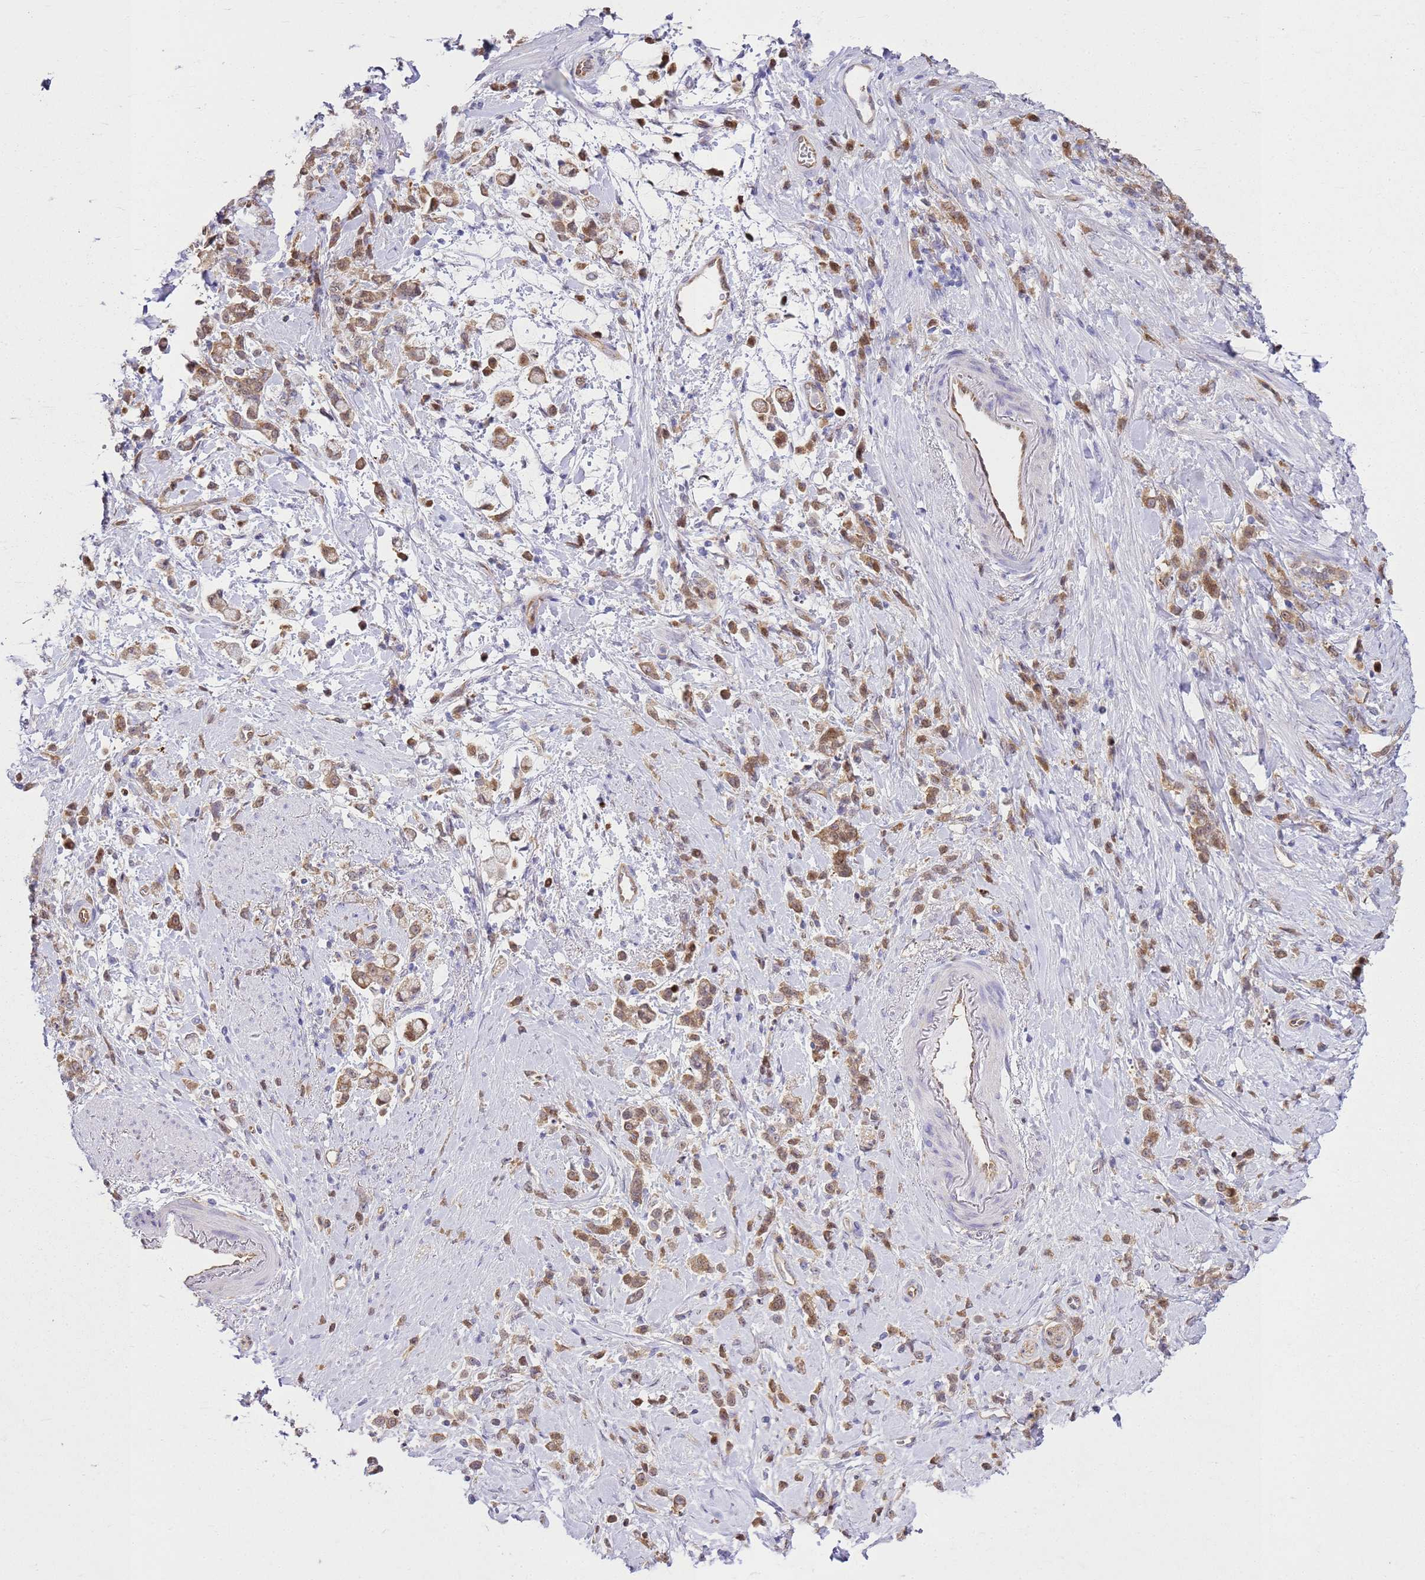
{"staining": {"intensity": "moderate", "quantity": ">75%", "location": "cytoplasmic/membranous"}, "tissue": "stomach cancer", "cell_type": "Tumor cells", "image_type": "cancer", "snomed": [{"axis": "morphology", "description": "Adenocarcinoma, NOS"}, {"axis": "topography", "description": "Stomach"}], "caption": "IHC (DAB) staining of stomach cancer exhibits moderate cytoplasmic/membranous protein expression in approximately >75% of tumor cells.", "gene": "YWHAE", "patient": {"sex": "female", "age": 60}}